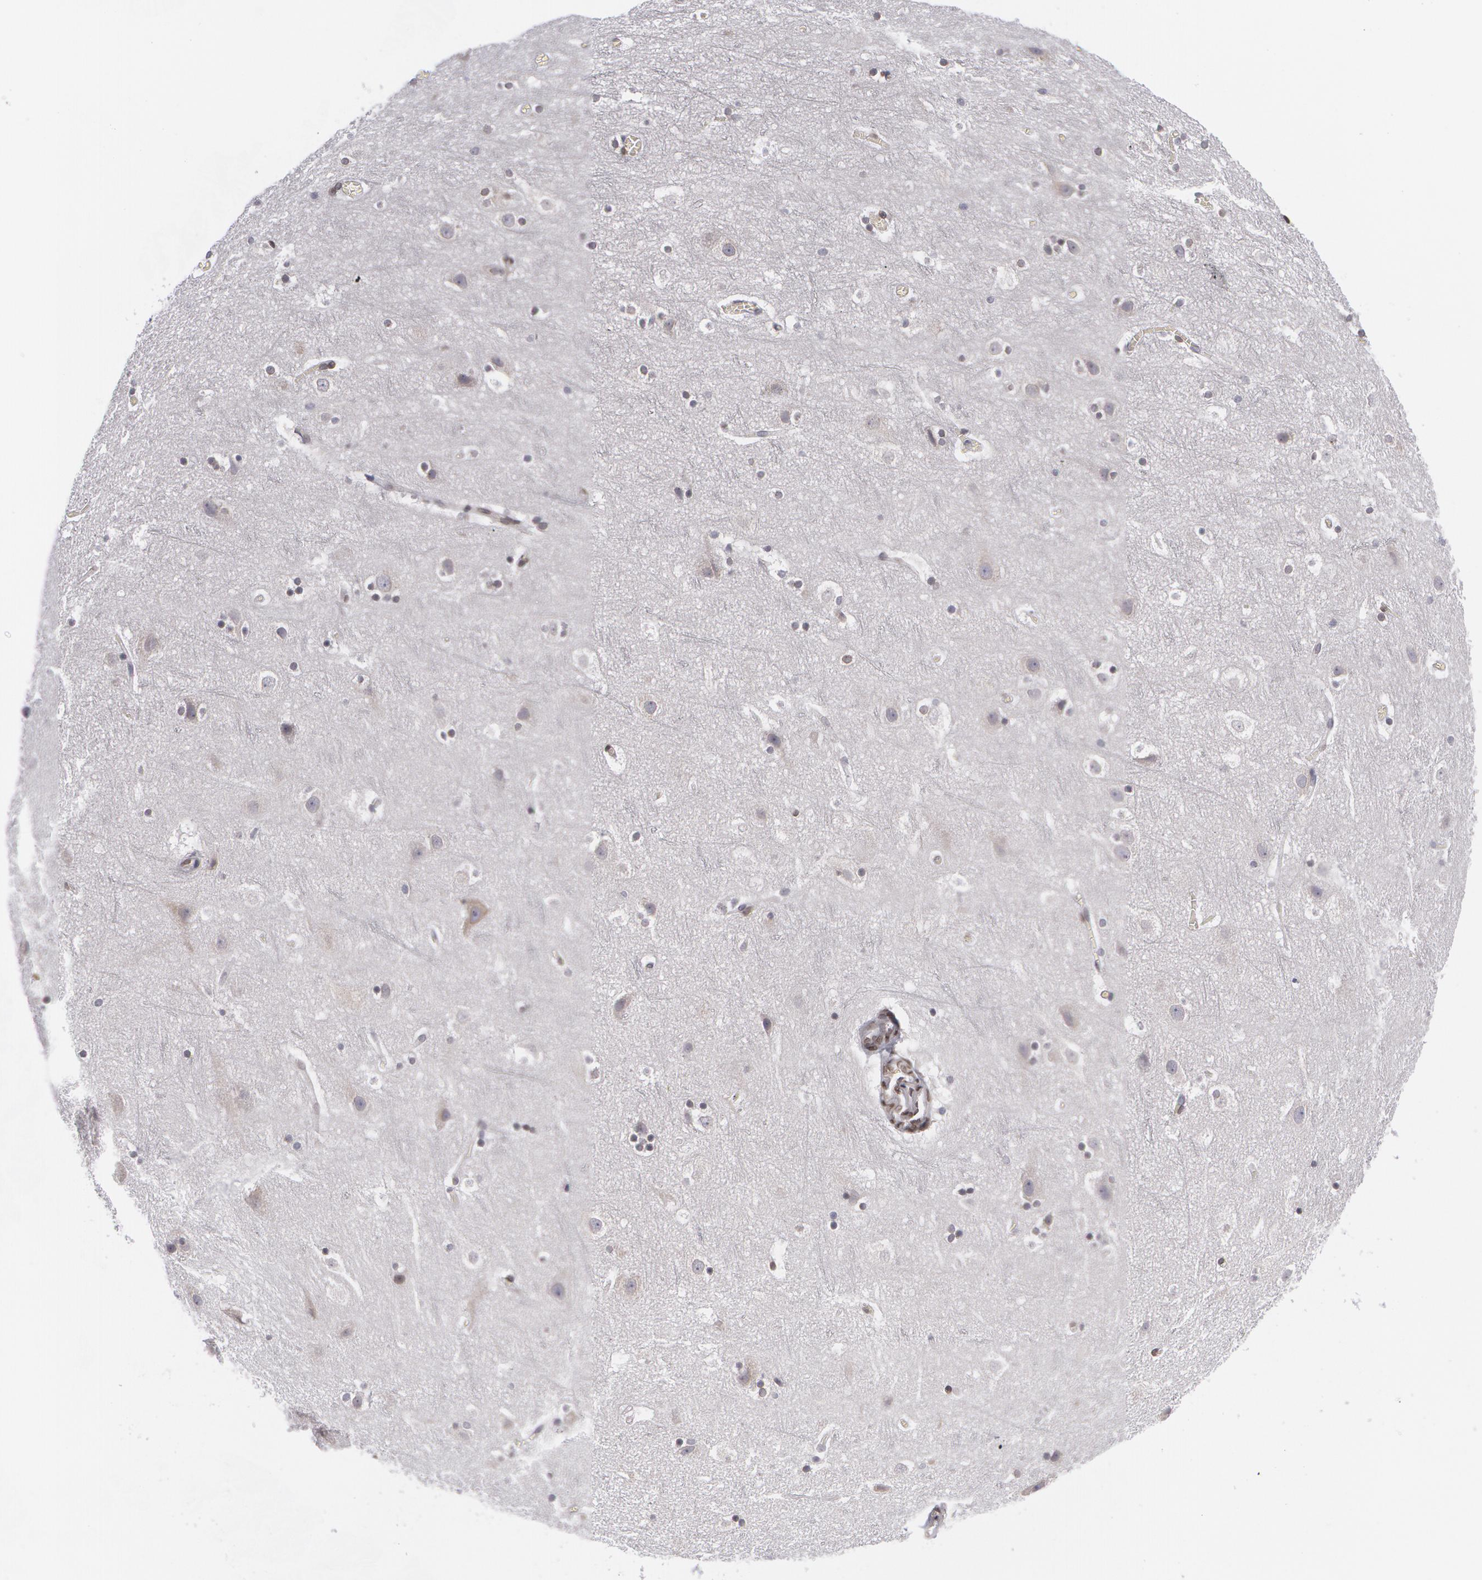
{"staining": {"intensity": "moderate", "quantity": ">75%", "location": "cytoplasmic/membranous"}, "tissue": "cerebral cortex", "cell_type": "Endothelial cells", "image_type": "normal", "snomed": [{"axis": "morphology", "description": "Normal tissue, NOS"}, {"axis": "topography", "description": "Cerebral cortex"}], "caption": "Moderate cytoplasmic/membranous positivity is present in approximately >75% of endothelial cells in benign cerebral cortex.", "gene": "EMD", "patient": {"sex": "male", "age": 45}}